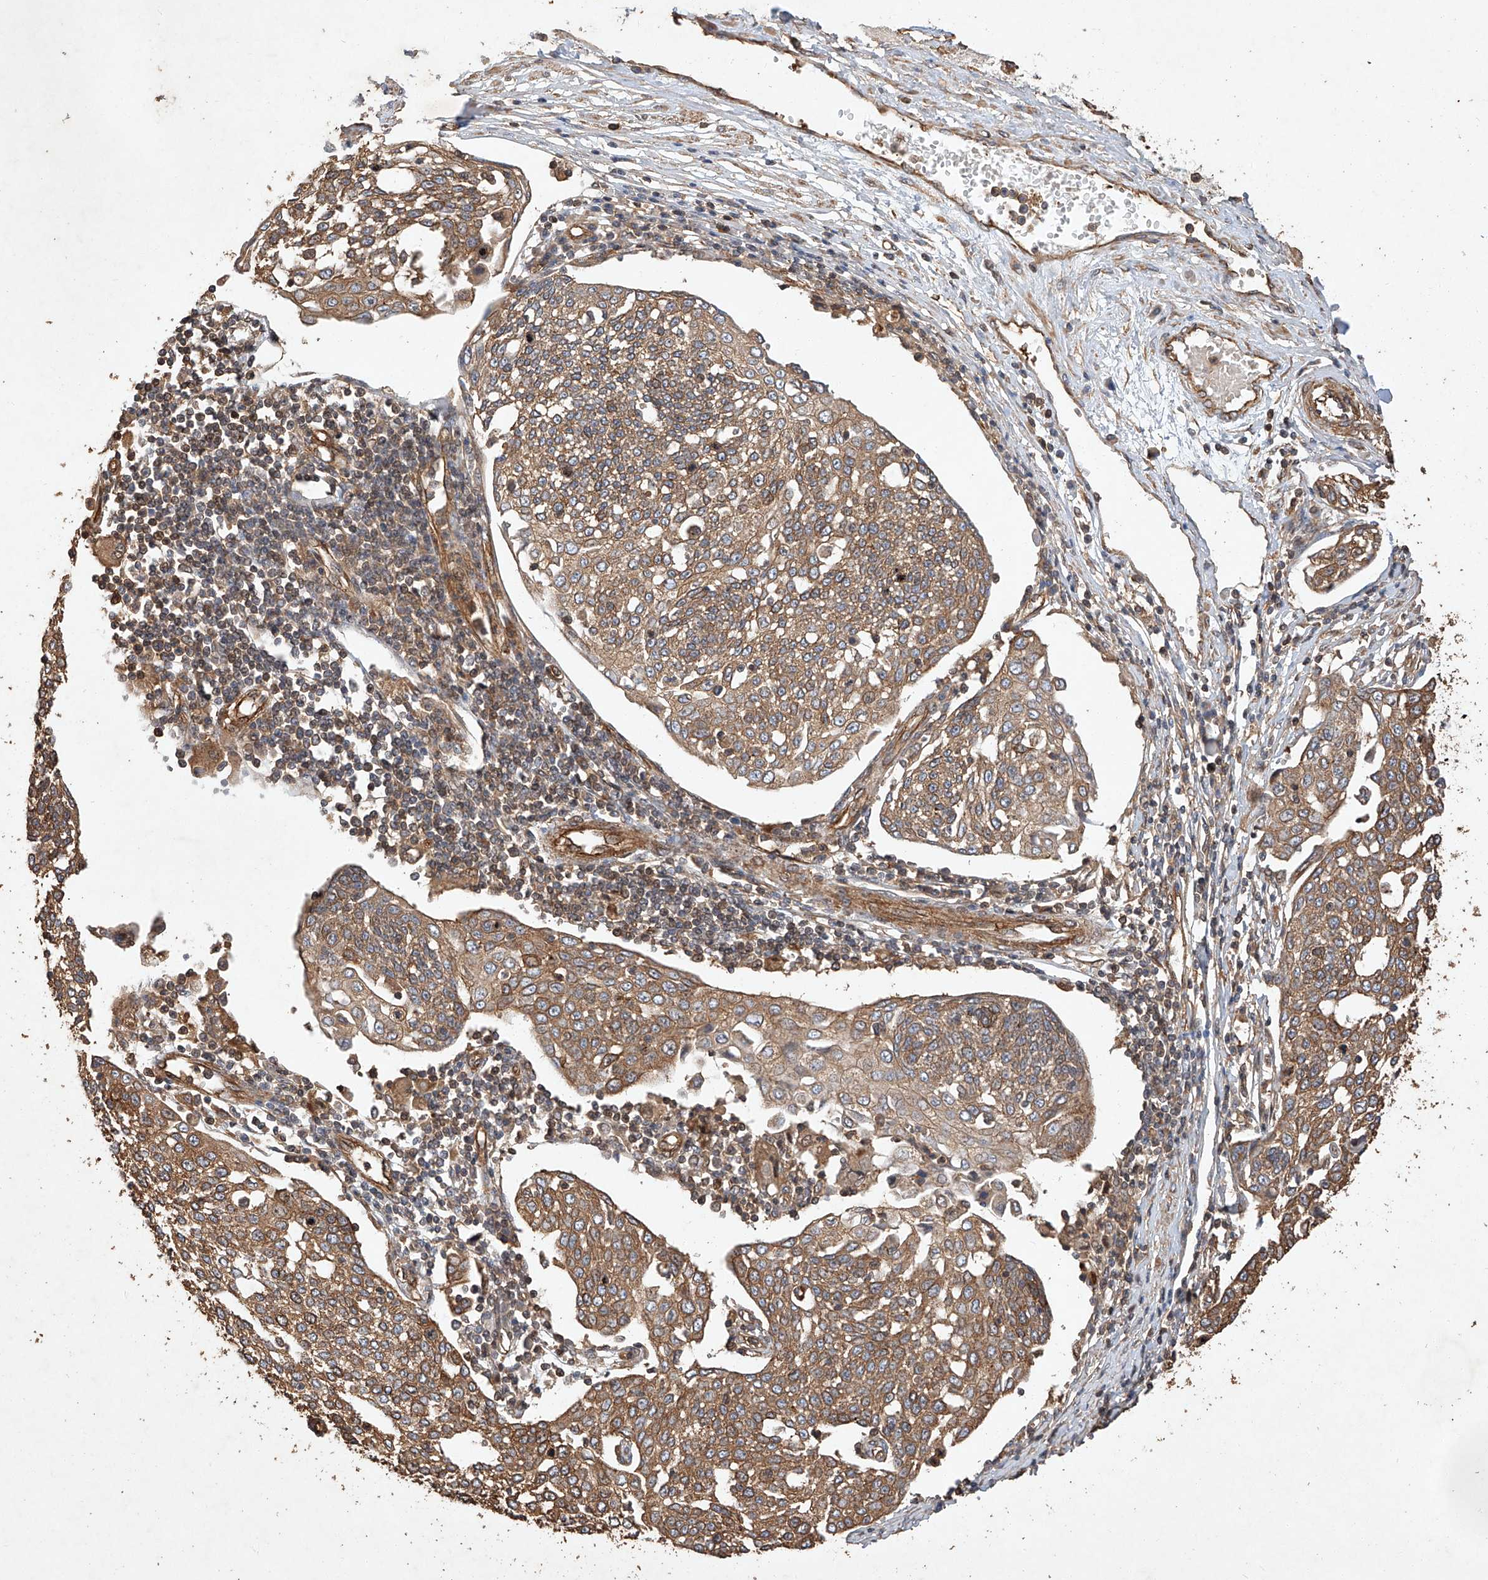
{"staining": {"intensity": "moderate", "quantity": ">75%", "location": "cytoplasmic/membranous"}, "tissue": "cervical cancer", "cell_type": "Tumor cells", "image_type": "cancer", "snomed": [{"axis": "morphology", "description": "Squamous cell carcinoma, NOS"}, {"axis": "topography", "description": "Cervix"}], "caption": "Moderate cytoplasmic/membranous expression is present in about >75% of tumor cells in cervical cancer.", "gene": "GHDC", "patient": {"sex": "female", "age": 34}}